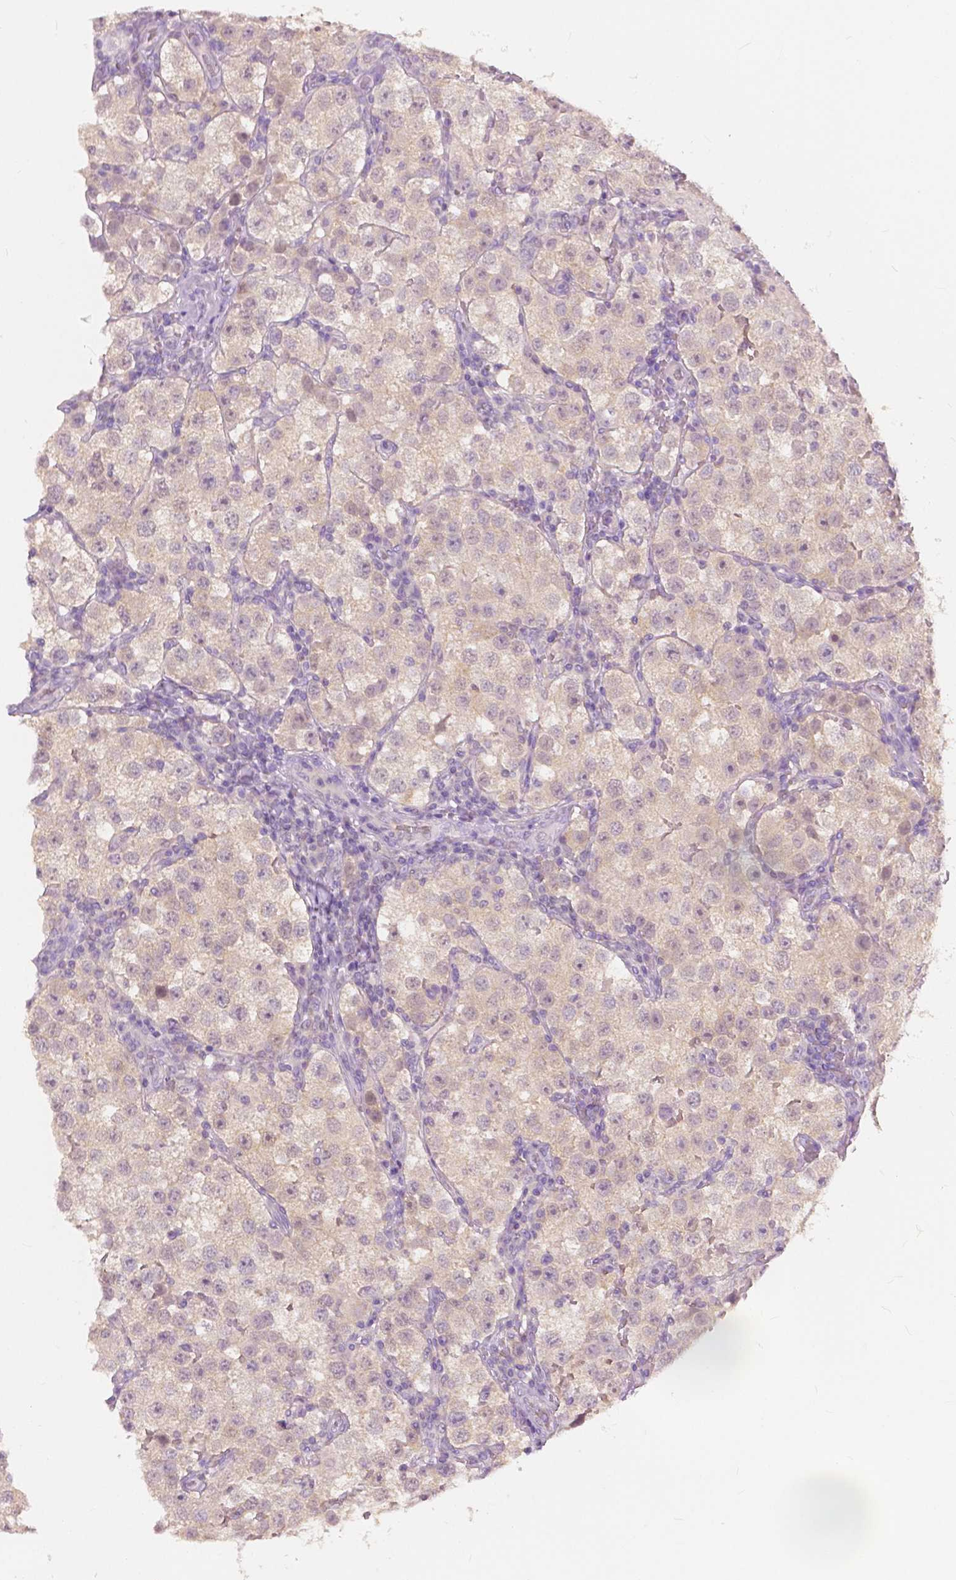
{"staining": {"intensity": "weak", "quantity": "25%-75%", "location": "cytoplasmic/membranous"}, "tissue": "testis cancer", "cell_type": "Tumor cells", "image_type": "cancer", "snomed": [{"axis": "morphology", "description": "Seminoma, NOS"}, {"axis": "topography", "description": "Testis"}], "caption": "Weak cytoplasmic/membranous staining for a protein is appreciated in approximately 25%-75% of tumor cells of testis cancer (seminoma) using immunohistochemistry.", "gene": "TKFC", "patient": {"sex": "male", "age": 37}}